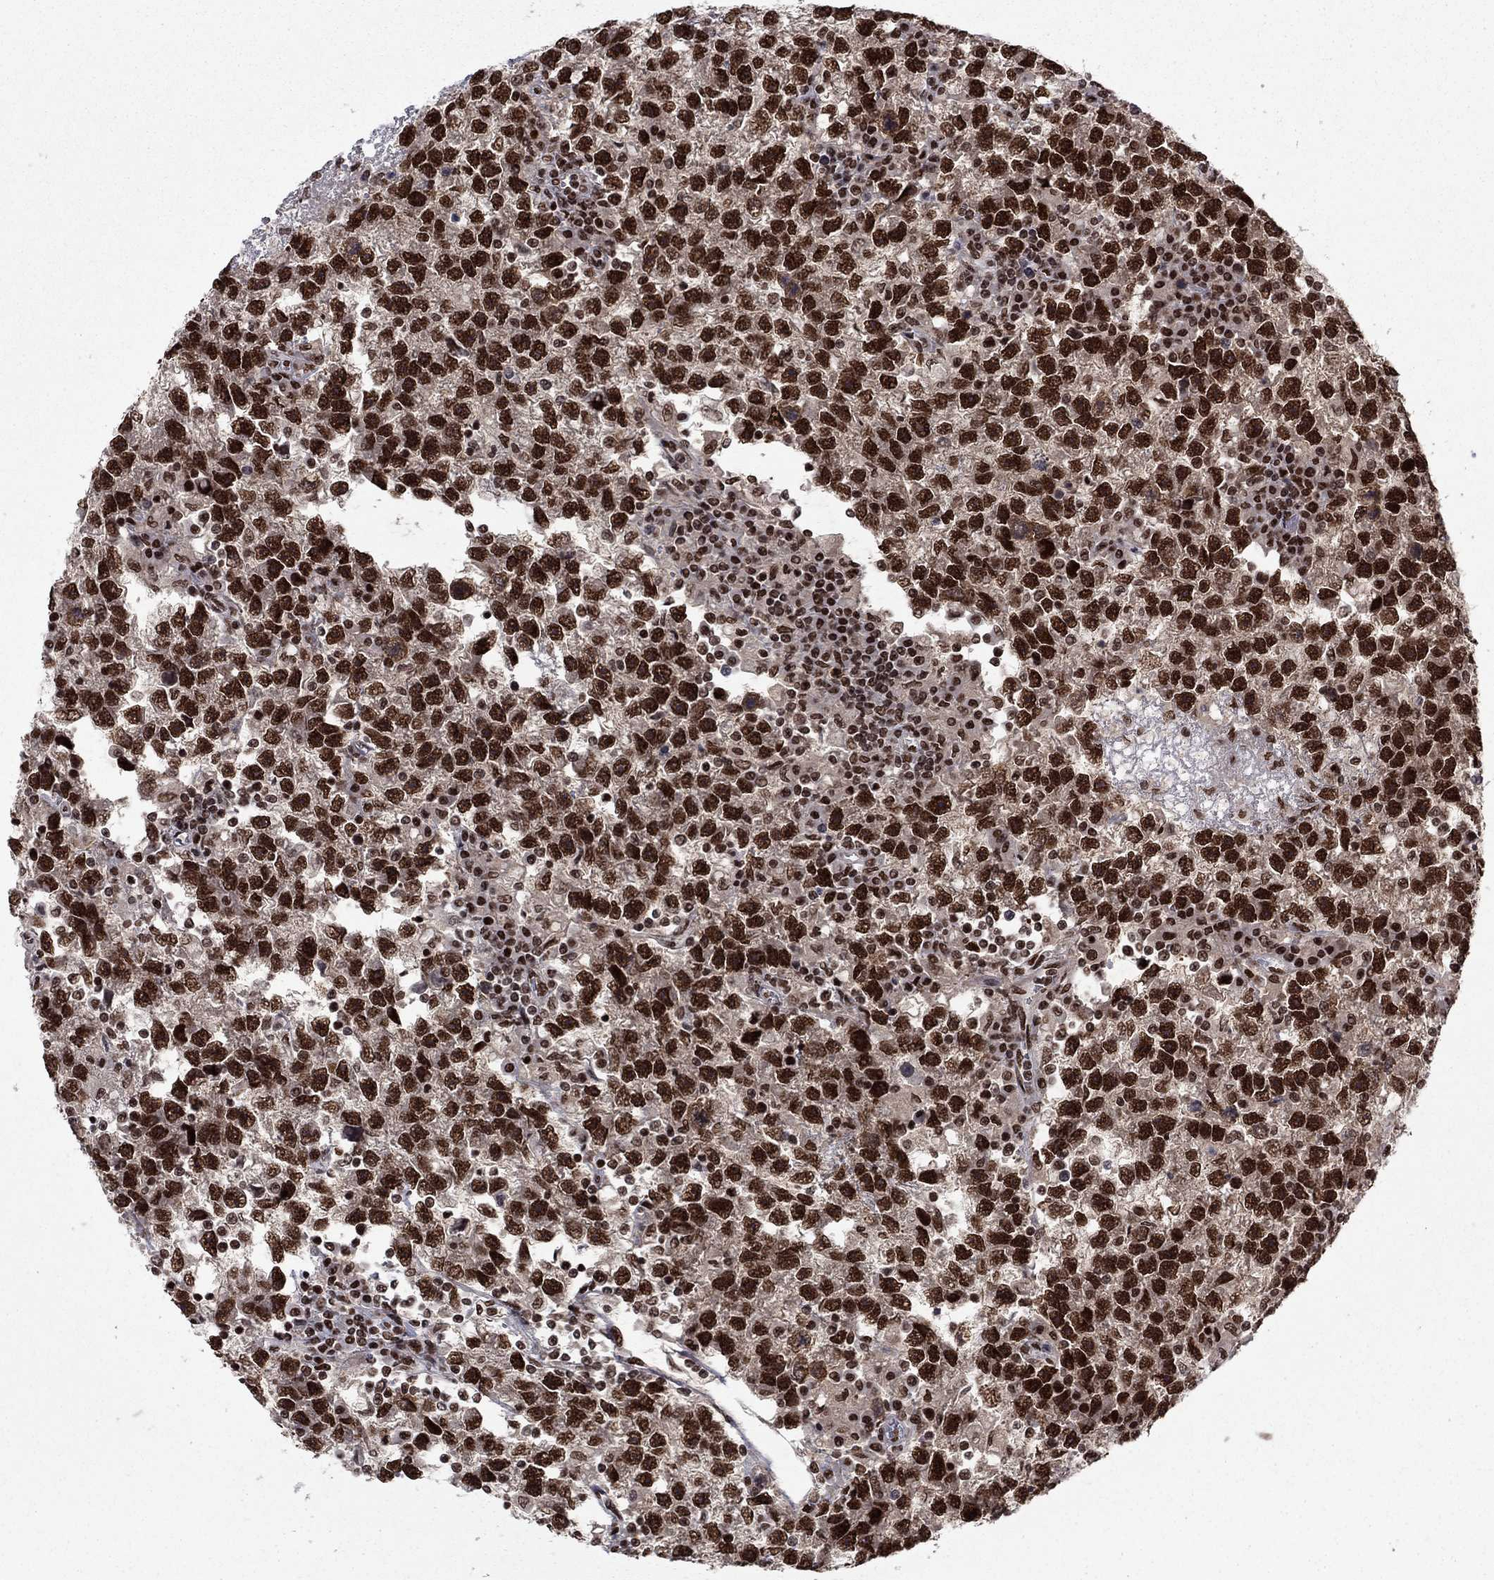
{"staining": {"intensity": "strong", "quantity": ">75%", "location": "nuclear"}, "tissue": "testis cancer", "cell_type": "Tumor cells", "image_type": "cancer", "snomed": [{"axis": "morphology", "description": "Seminoma, NOS"}, {"axis": "topography", "description": "Testis"}], "caption": "DAB immunohistochemical staining of testis seminoma demonstrates strong nuclear protein expression in approximately >75% of tumor cells.", "gene": "USP54", "patient": {"sex": "male", "age": 47}}